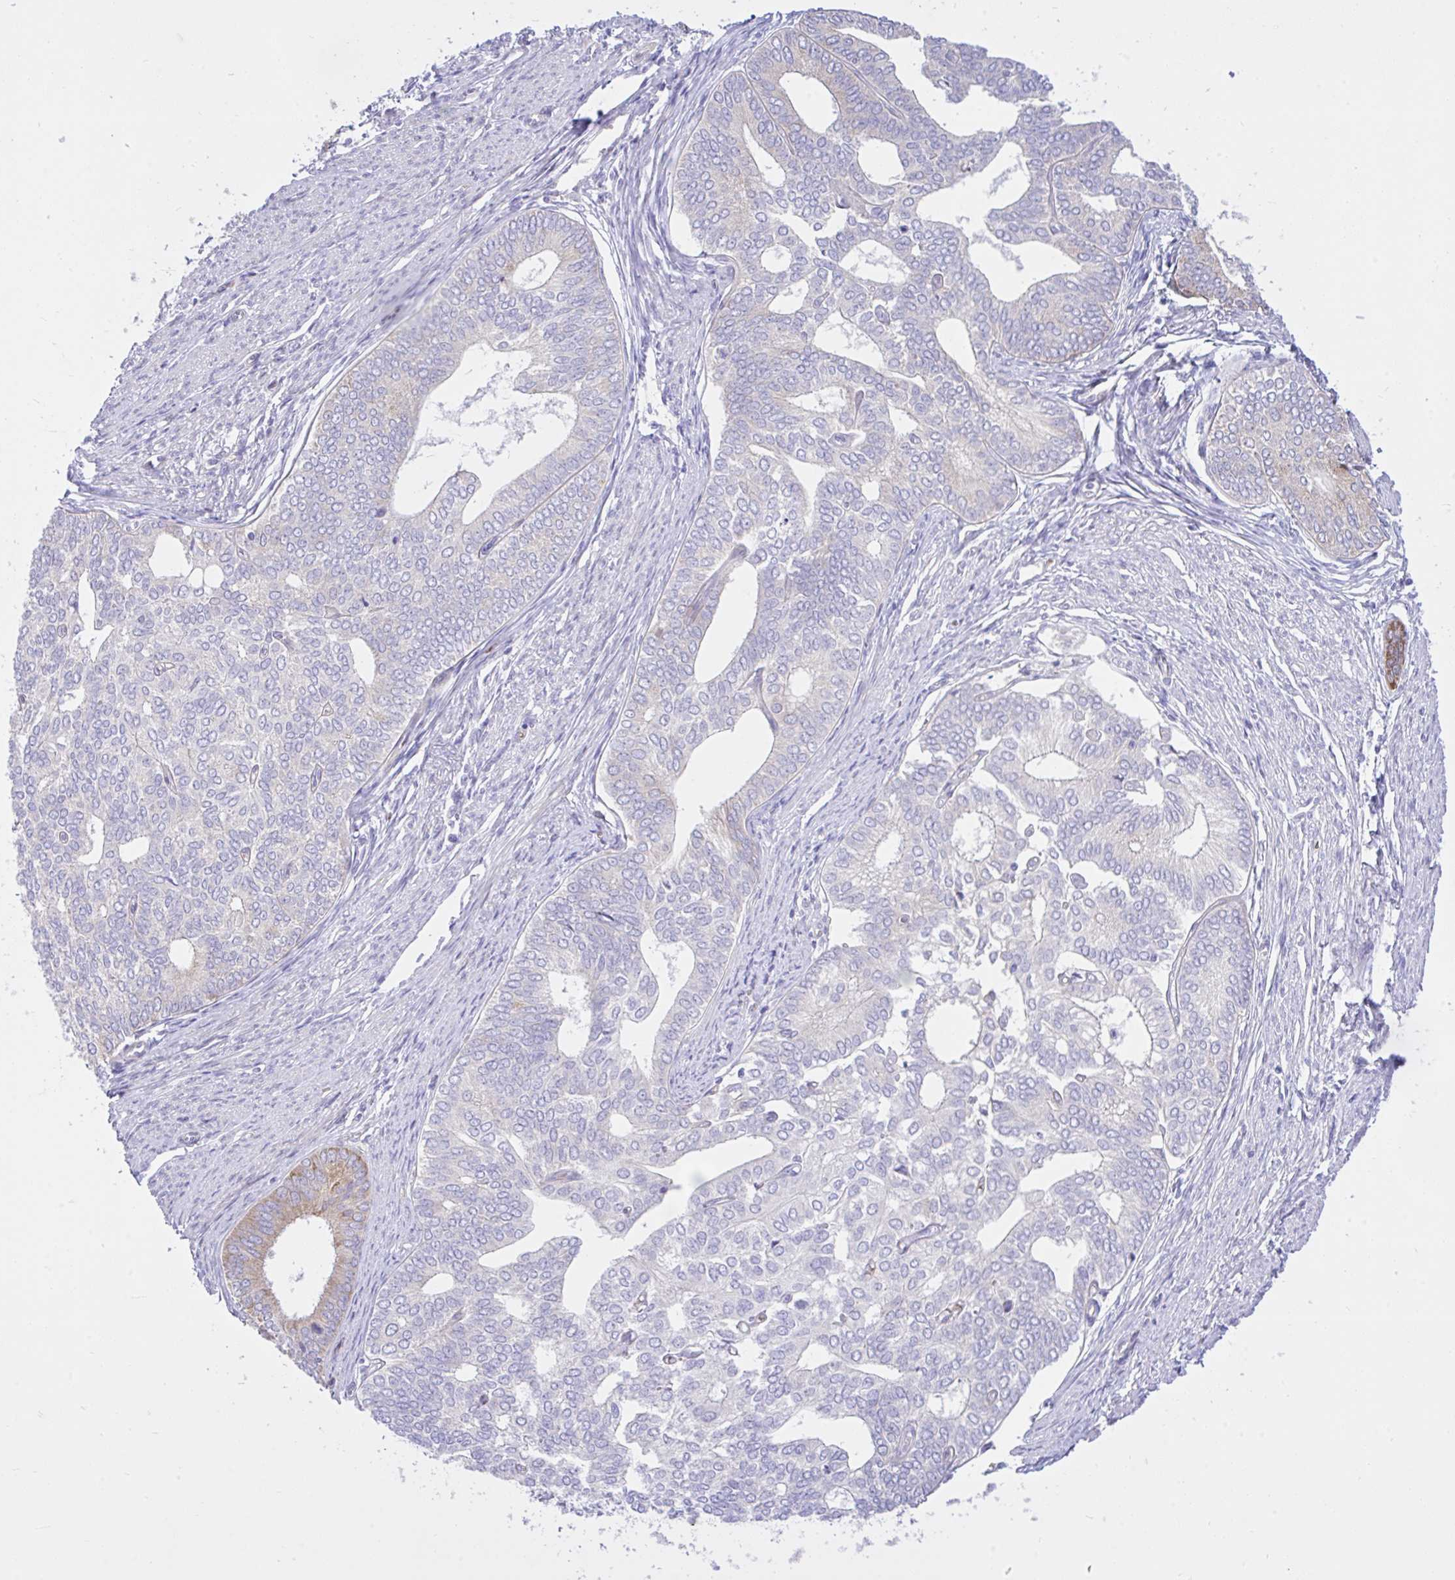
{"staining": {"intensity": "strong", "quantity": "<25%", "location": "cytoplasmic/membranous"}, "tissue": "endometrial cancer", "cell_type": "Tumor cells", "image_type": "cancer", "snomed": [{"axis": "morphology", "description": "Adenocarcinoma, NOS"}, {"axis": "topography", "description": "Endometrium"}], "caption": "Immunohistochemical staining of endometrial cancer reveals strong cytoplasmic/membranous protein staining in about <25% of tumor cells.", "gene": "EEF1A2", "patient": {"sex": "female", "age": 75}}